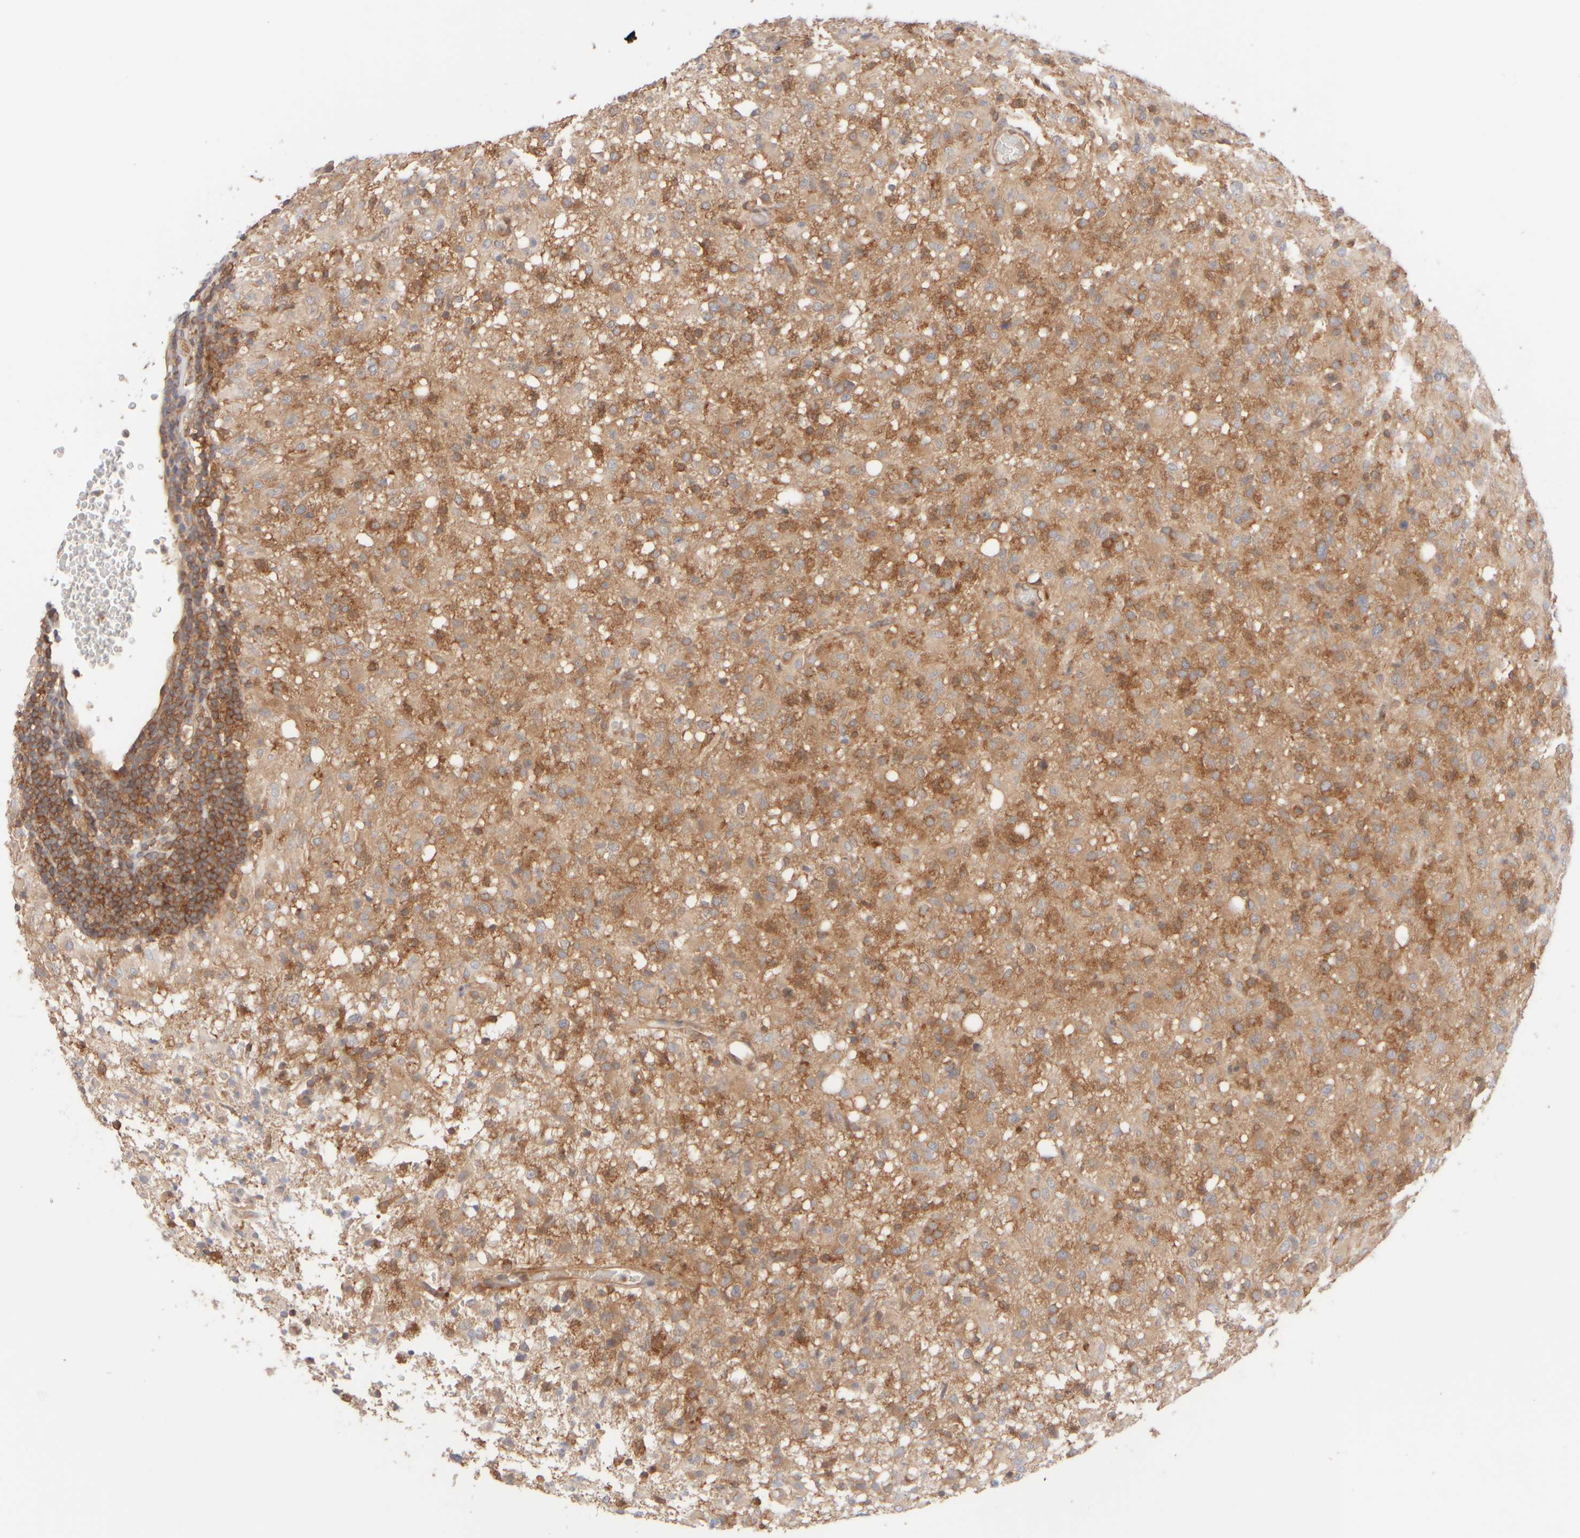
{"staining": {"intensity": "weak", "quantity": "25%-75%", "location": "cytoplasmic/membranous"}, "tissue": "glioma", "cell_type": "Tumor cells", "image_type": "cancer", "snomed": [{"axis": "morphology", "description": "Glioma, malignant, High grade"}, {"axis": "topography", "description": "Brain"}], "caption": "Human glioma stained with a brown dye exhibits weak cytoplasmic/membranous positive staining in about 25%-75% of tumor cells.", "gene": "RABEP1", "patient": {"sex": "female", "age": 57}}